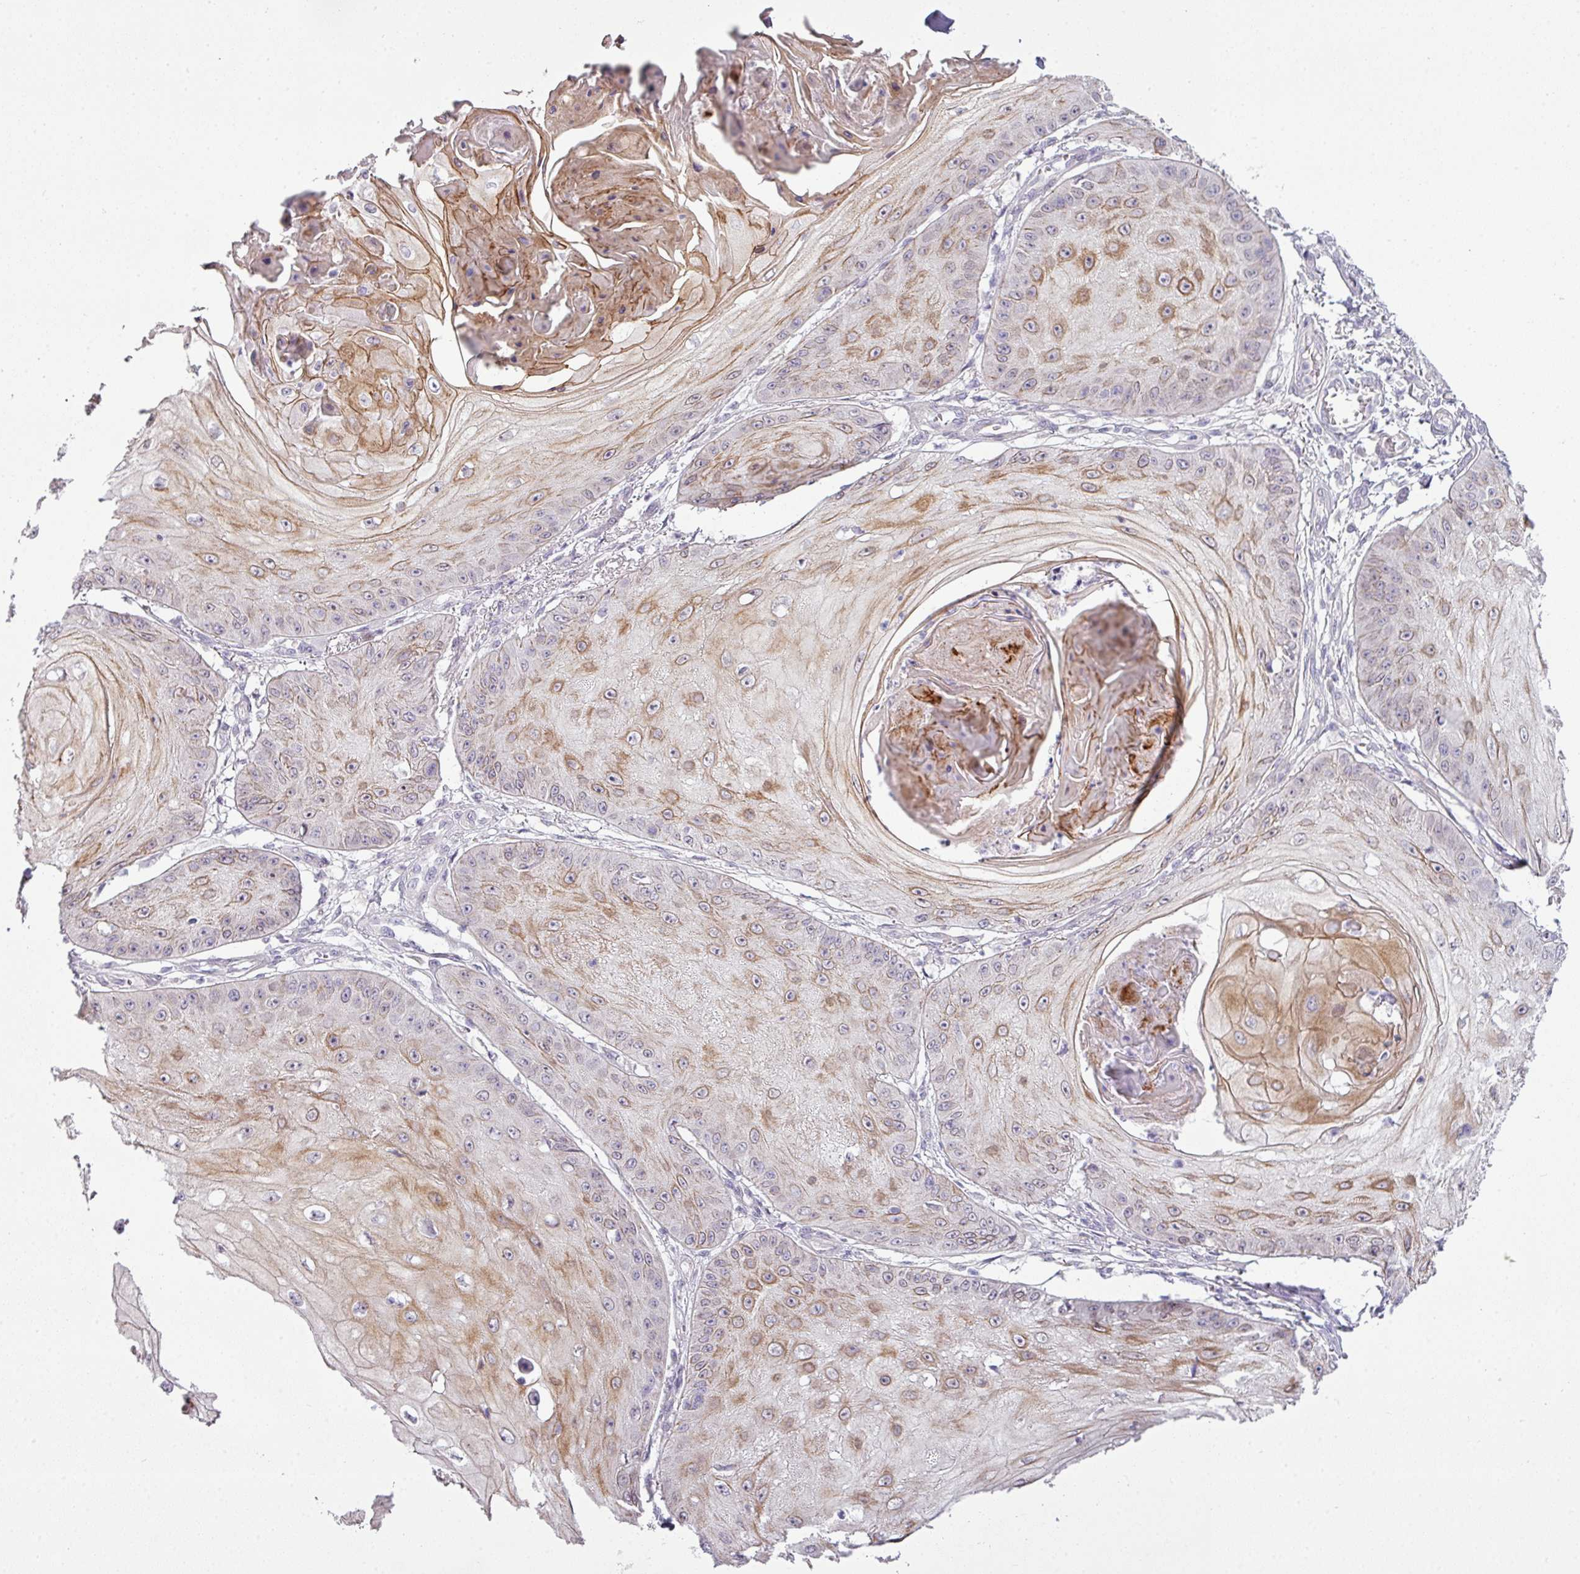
{"staining": {"intensity": "moderate", "quantity": "25%-75%", "location": "cytoplasmic/membranous"}, "tissue": "skin cancer", "cell_type": "Tumor cells", "image_type": "cancer", "snomed": [{"axis": "morphology", "description": "Squamous cell carcinoma, NOS"}, {"axis": "topography", "description": "Skin"}], "caption": "Skin squamous cell carcinoma tissue demonstrates moderate cytoplasmic/membranous staining in about 25%-75% of tumor cells", "gene": "ZNF688", "patient": {"sex": "male", "age": 70}}